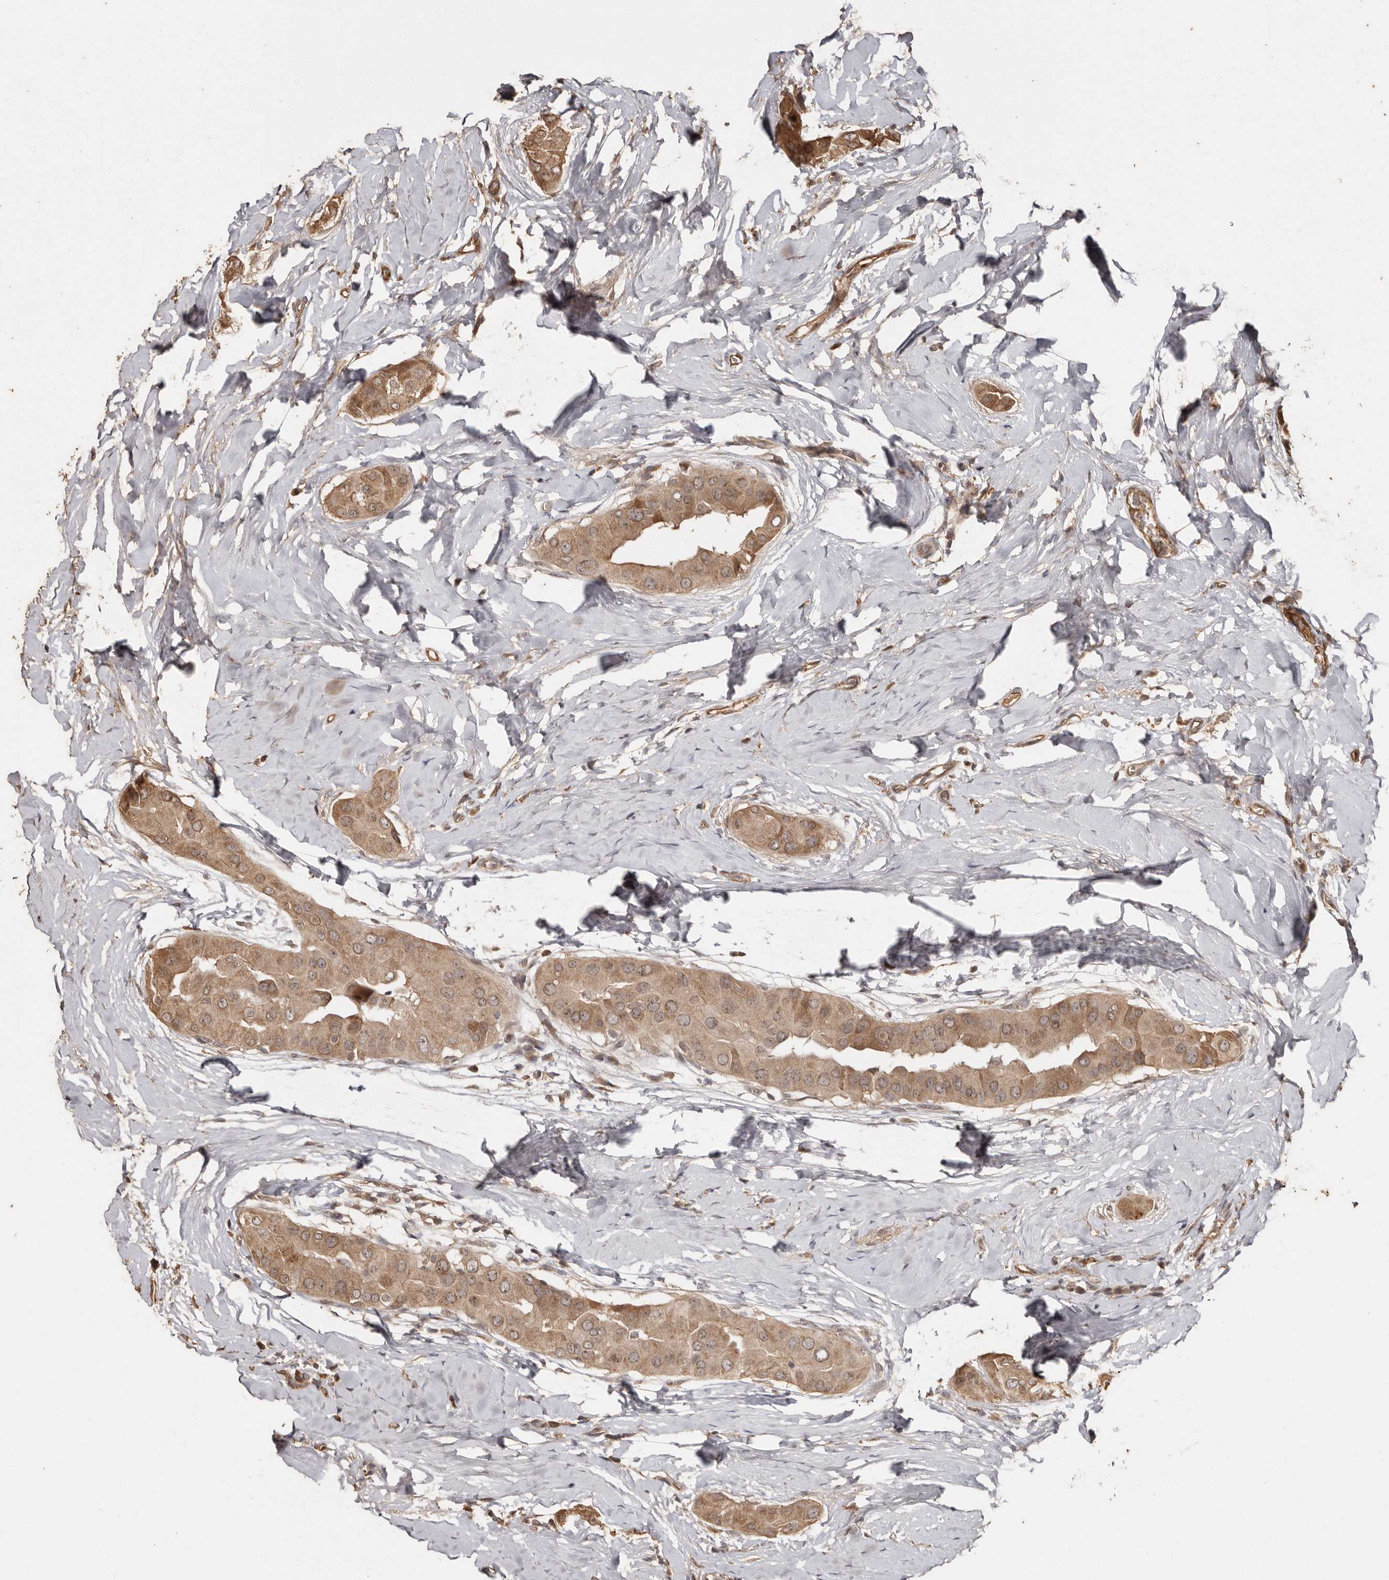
{"staining": {"intensity": "moderate", "quantity": ">75%", "location": "cytoplasmic/membranous,nuclear"}, "tissue": "thyroid cancer", "cell_type": "Tumor cells", "image_type": "cancer", "snomed": [{"axis": "morphology", "description": "Papillary adenocarcinoma, NOS"}, {"axis": "topography", "description": "Thyroid gland"}], "caption": "Immunohistochemistry (IHC) image of neoplastic tissue: human thyroid cancer (papillary adenocarcinoma) stained using immunohistochemistry demonstrates medium levels of moderate protein expression localized specifically in the cytoplasmic/membranous and nuclear of tumor cells, appearing as a cytoplasmic/membranous and nuclear brown color.", "gene": "NUP43", "patient": {"sex": "male", "age": 33}}